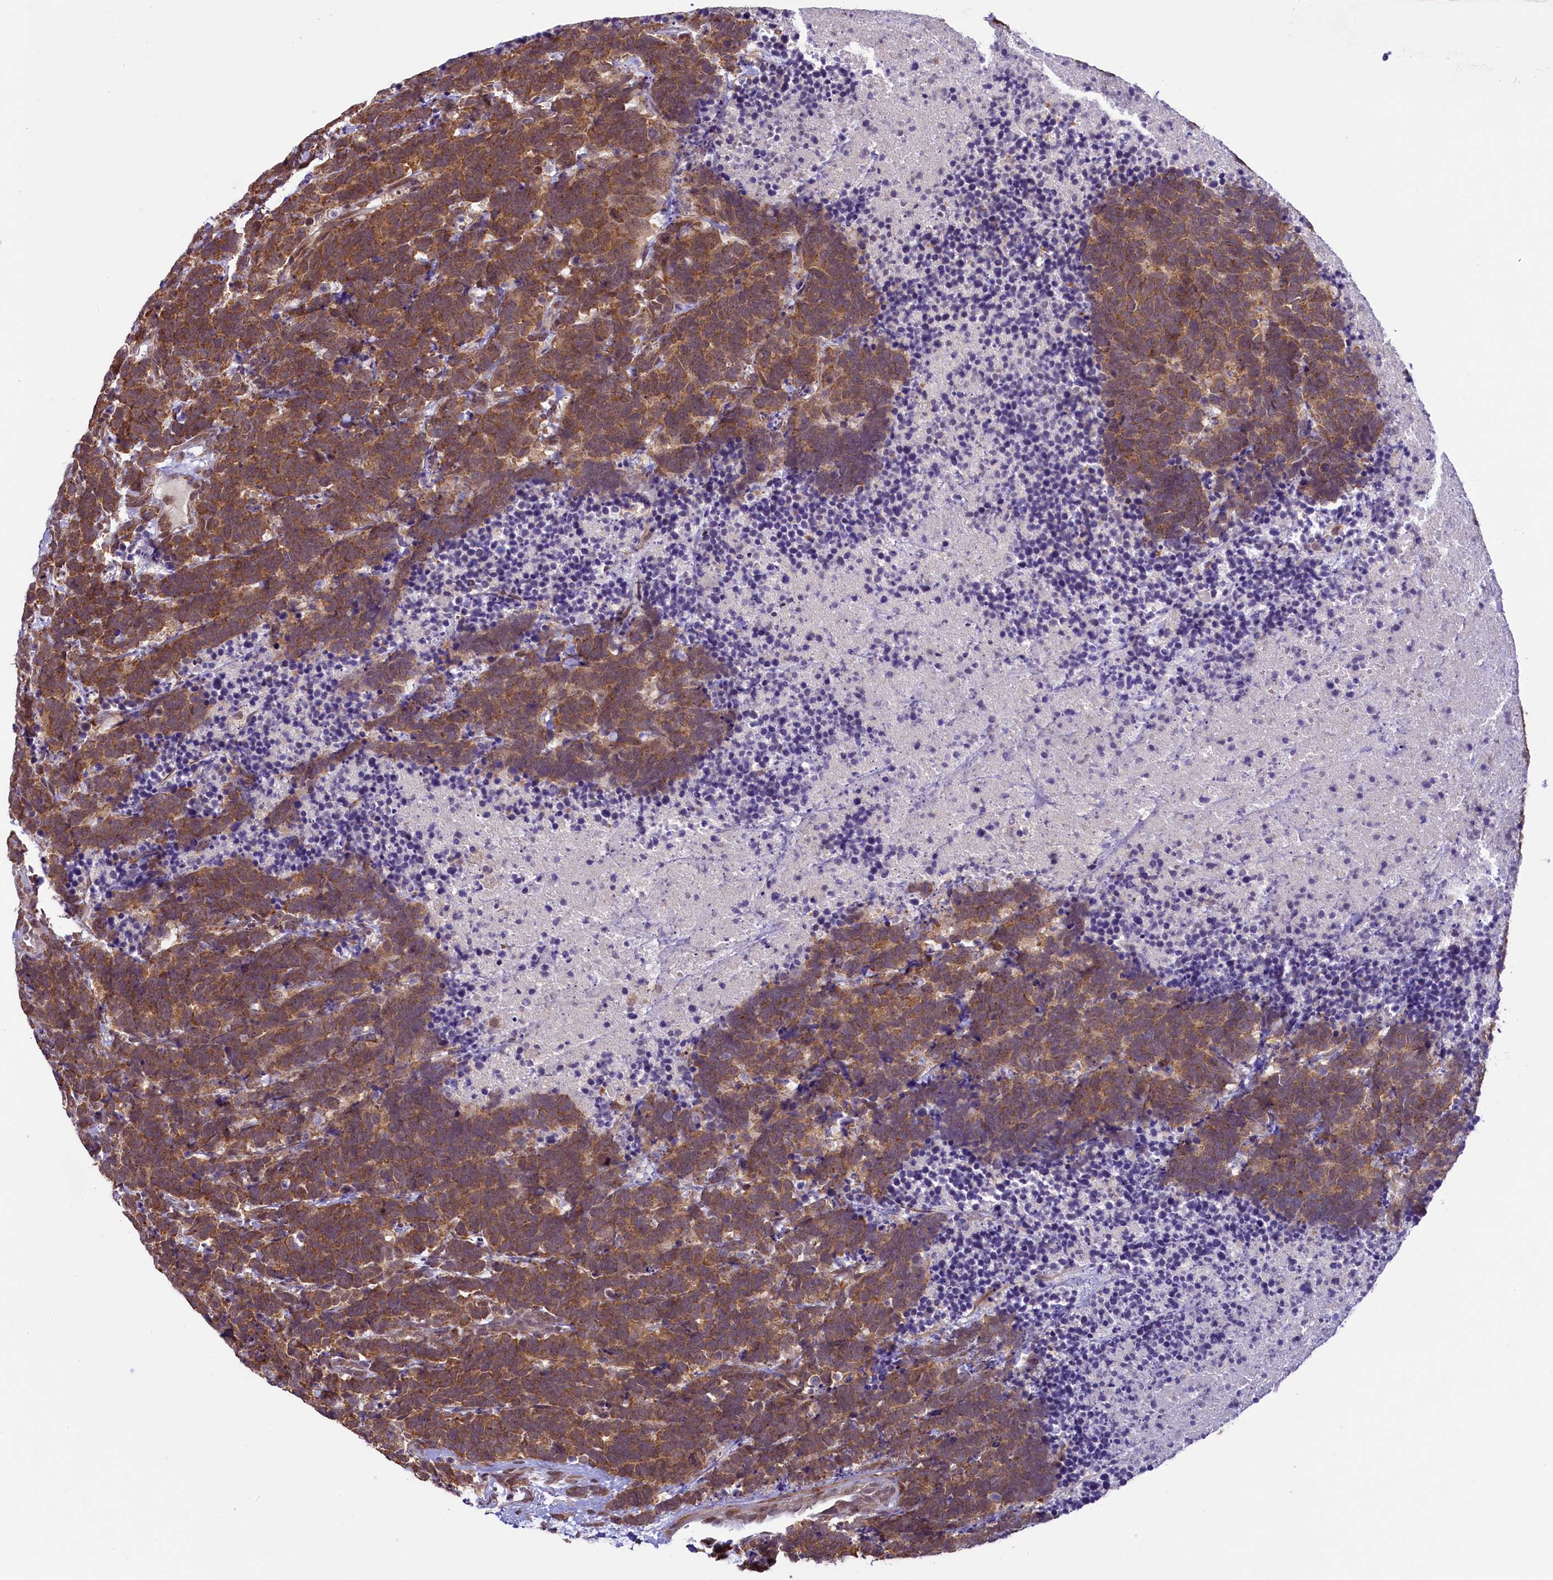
{"staining": {"intensity": "moderate", "quantity": ">75%", "location": "cytoplasmic/membranous"}, "tissue": "carcinoid", "cell_type": "Tumor cells", "image_type": "cancer", "snomed": [{"axis": "morphology", "description": "Carcinoma, NOS"}, {"axis": "morphology", "description": "Carcinoid, malignant, NOS"}, {"axis": "topography", "description": "Urinary bladder"}], "caption": "A medium amount of moderate cytoplasmic/membranous expression is appreciated in about >75% of tumor cells in carcinoid tissue.", "gene": "RBBP8", "patient": {"sex": "male", "age": 57}}